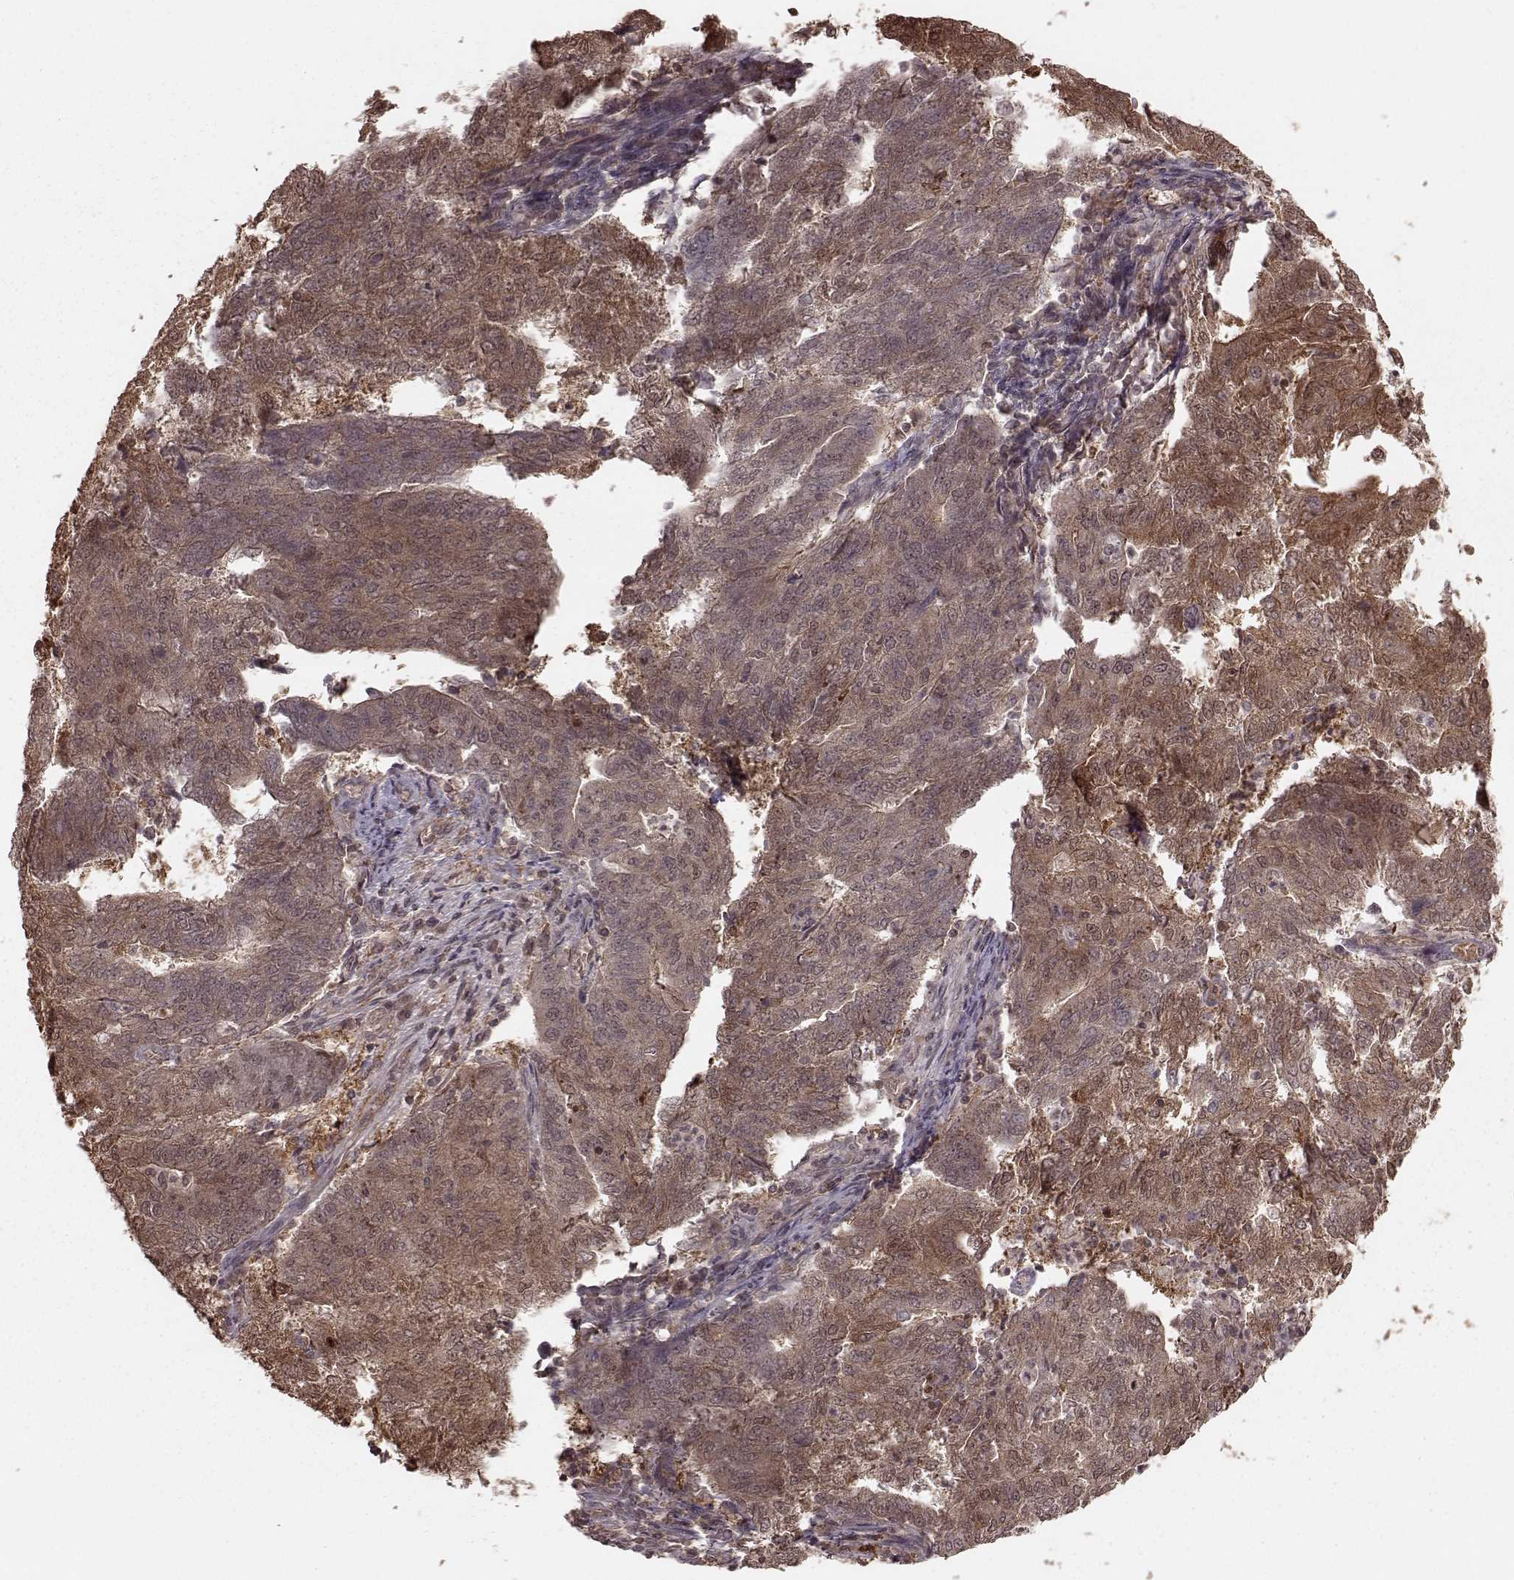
{"staining": {"intensity": "moderate", "quantity": "25%-75%", "location": "cytoplasmic/membranous,nuclear"}, "tissue": "endometrial cancer", "cell_type": "Tumor cells", "image_type": "cancer", "snomed": [{"axis": "morphology", "description": "Adenocarcinoma, NOS"}, {"axis": "topography", "description": "Endometrium"}], "caption": "Tumor cells show medium levels of moderate cytoplasmic/membranous and nuclear staining in approximately 25%-75% of cells in human endometrial cancer.", "gene": "GSS", "patient": {"sex": "female", "age": 82}}